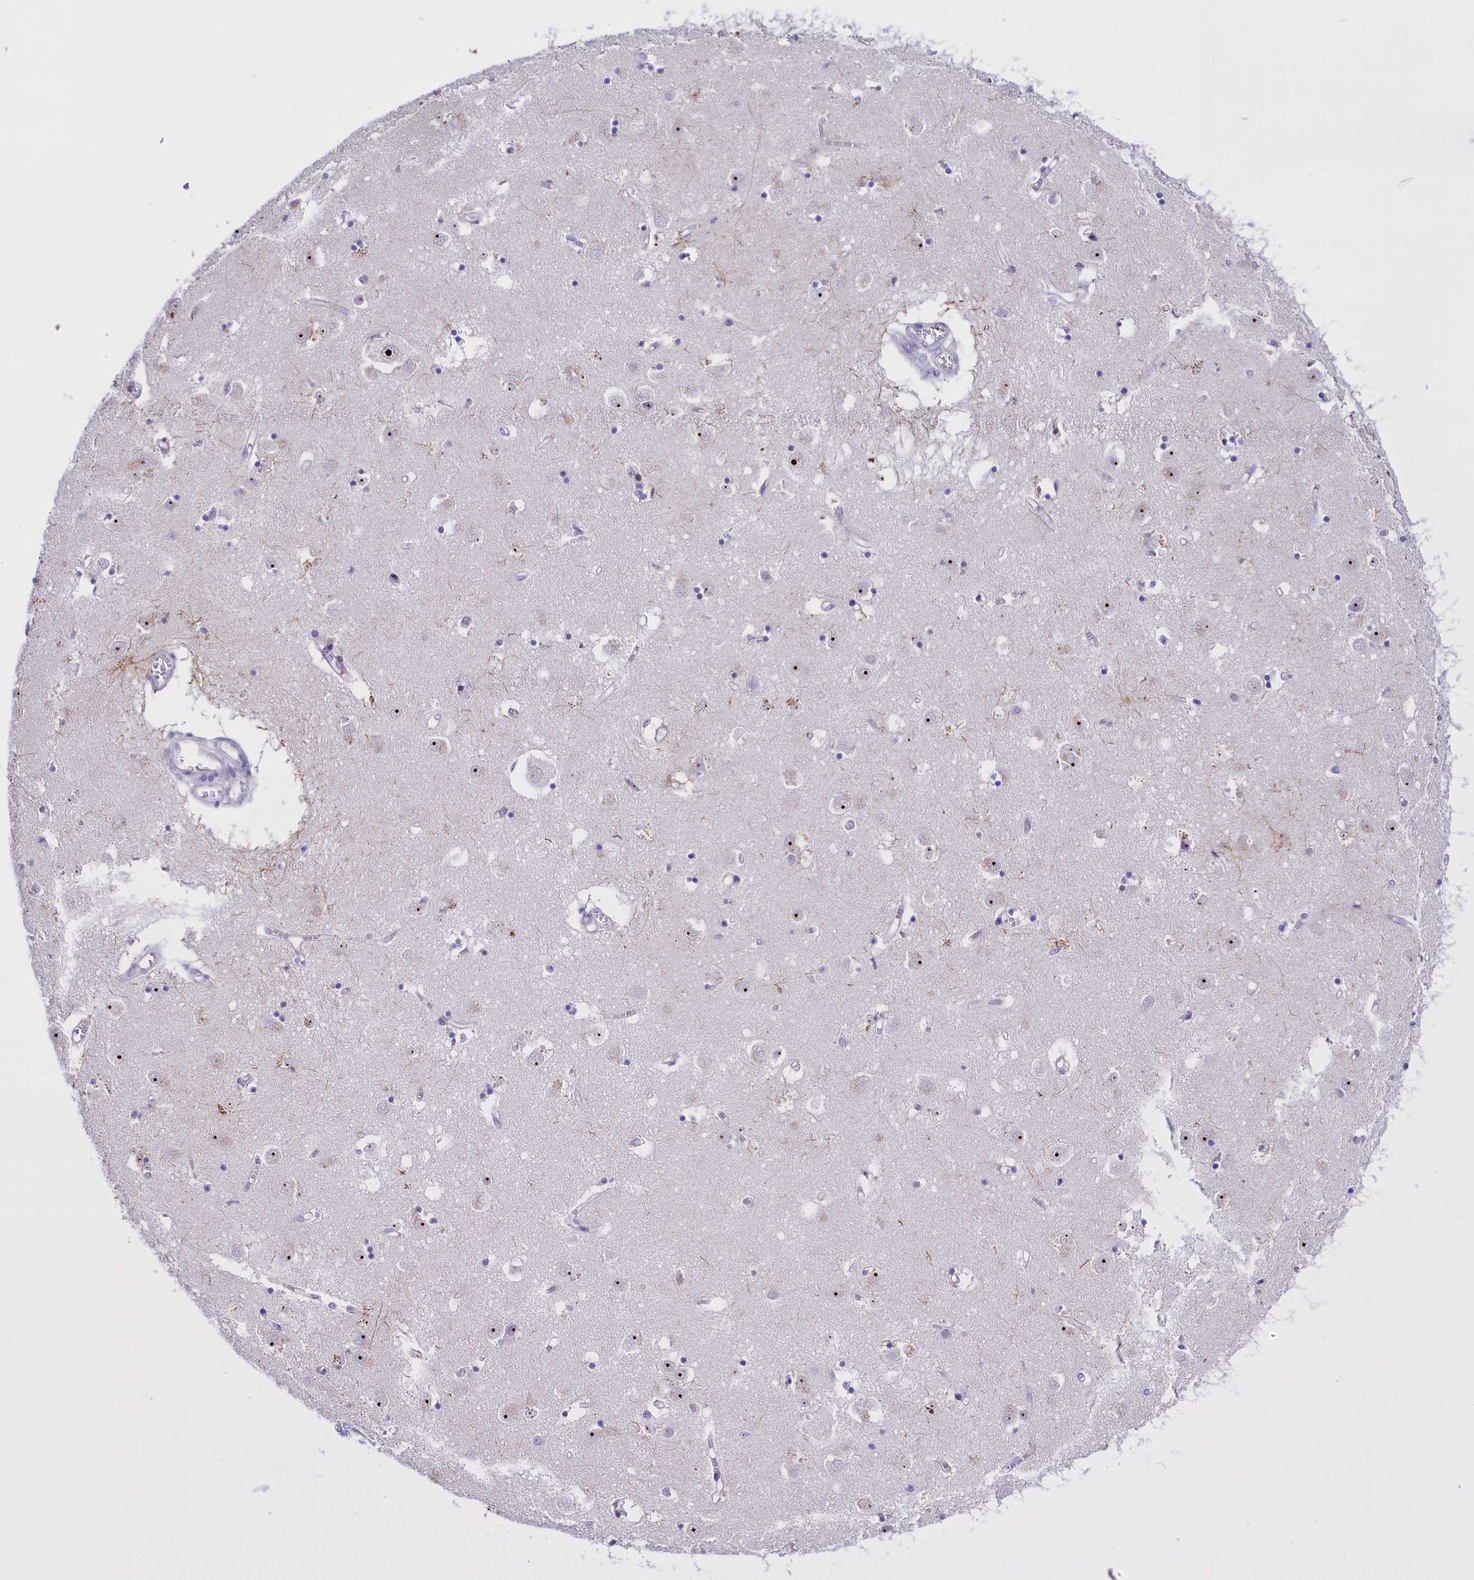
{"staining": {"intensity": "weak", "quantity": "<25%", "location": "cytoplasmic/membranous"}, "tissue": "caudate", "cell_type": "Glial cells", "image_type": "normal", "snomed": [{"axis": "morphology", "description": "Normal tissue, NOS"}, {"axis": "topography", "description": "Lateral ventricle wall"}], "caption": "This is an immunohistochemistry photomicrograph of benign caudate. There is no staining in glial cells.", "gene": "TBL3", "patient": {"sex": "male", "age": 70}}